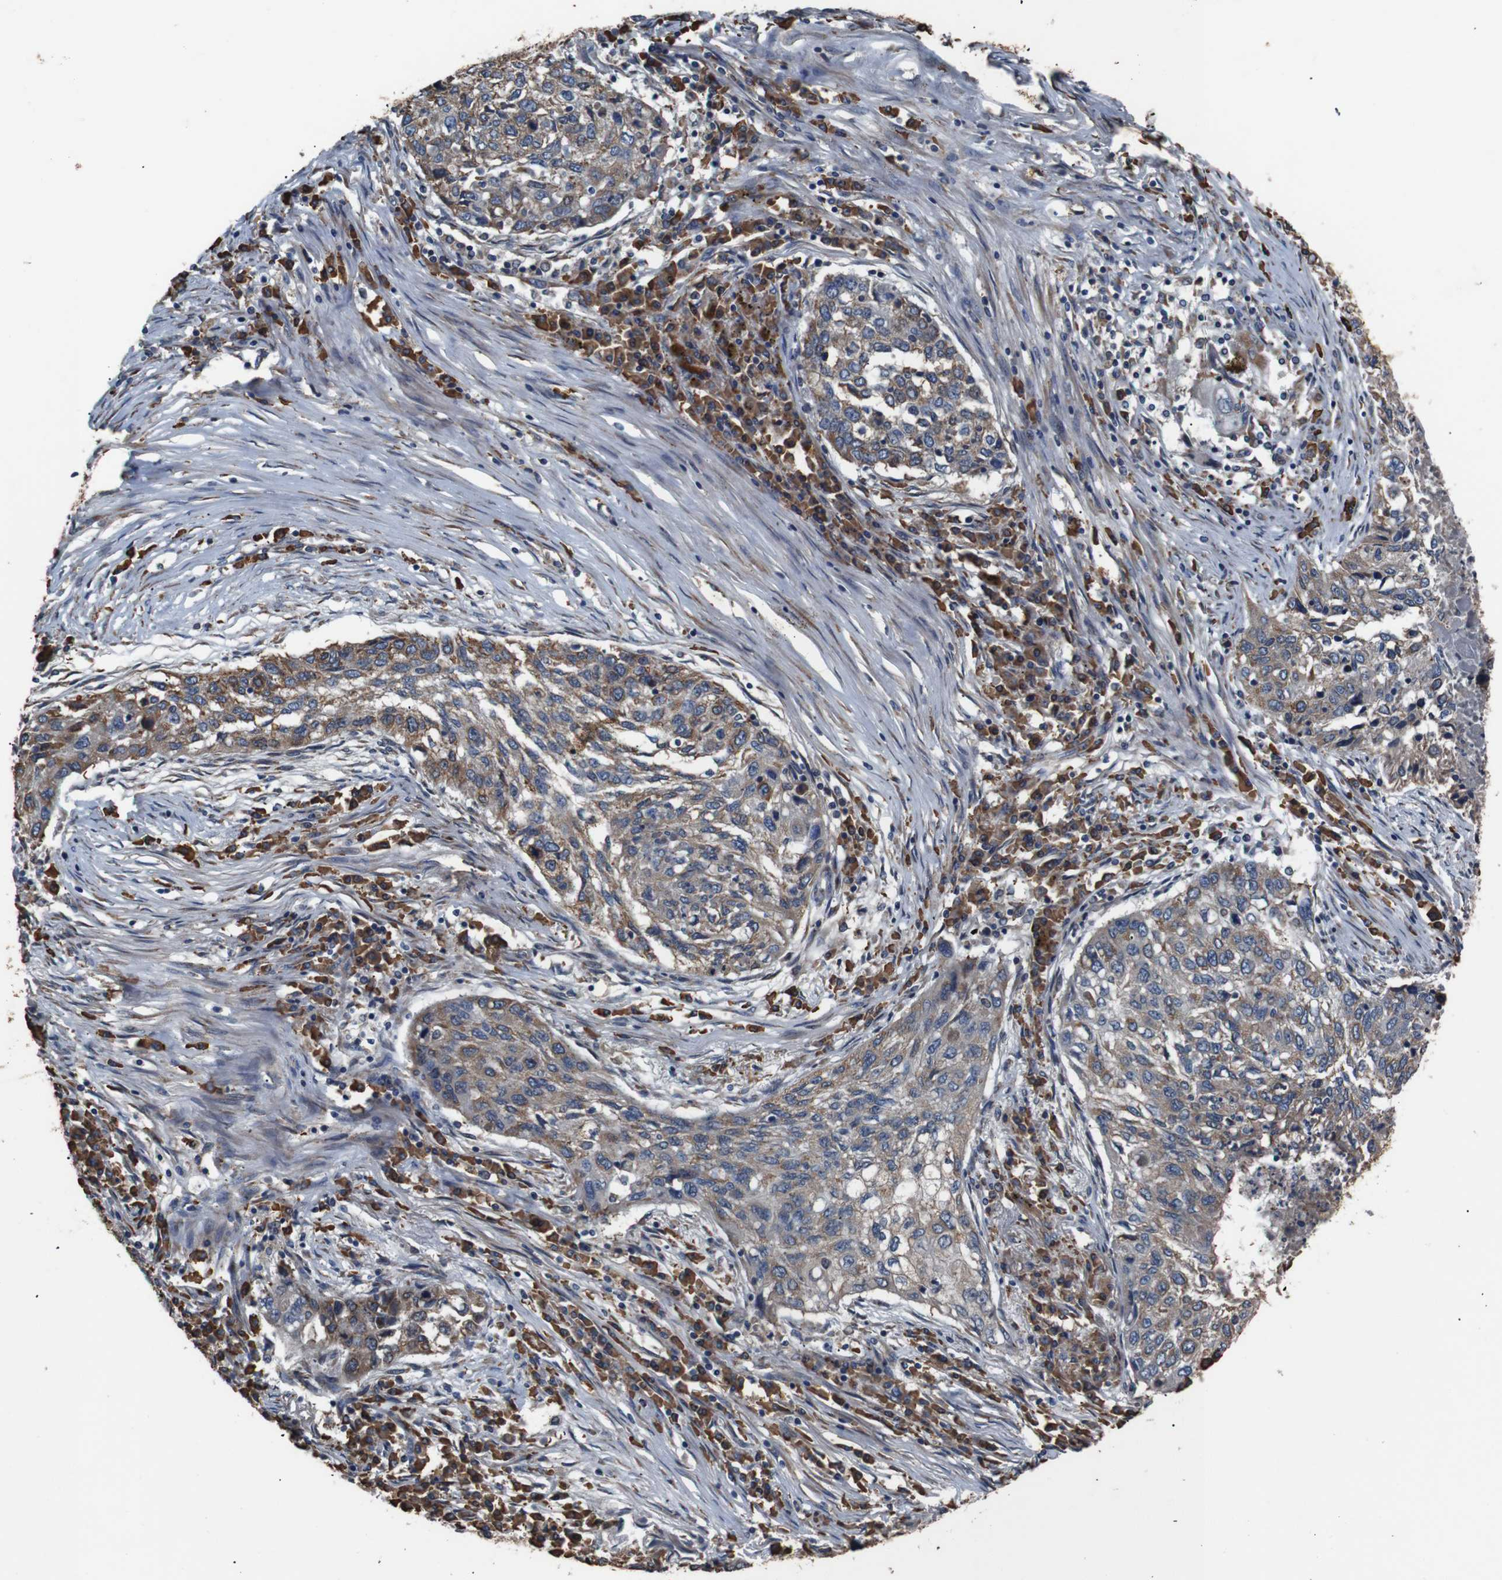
{"staining": {"intensity": "moderate", "quantity": ">75%", "location": "cytoplasmic/membranous"}, "tissue": "lung cancer", "cell_type": "Tumor cells", "image_type": "cancer", "snomed": [{"axis": "morphology", "description": "Squamous cell carcinoma, NOS"}, {"axis": "topography", "description": "Lung"}], "caption": "An immunohistochemistry micrograph of tumor tissue is shown. Protein staining in brown shows moderate cytoplasmic/membranous positivity in squamous cell carcinoma (lung) within tumor cells.", "gene": "SIGMAR1", "patient": {"sex": "female", "age": 63}}